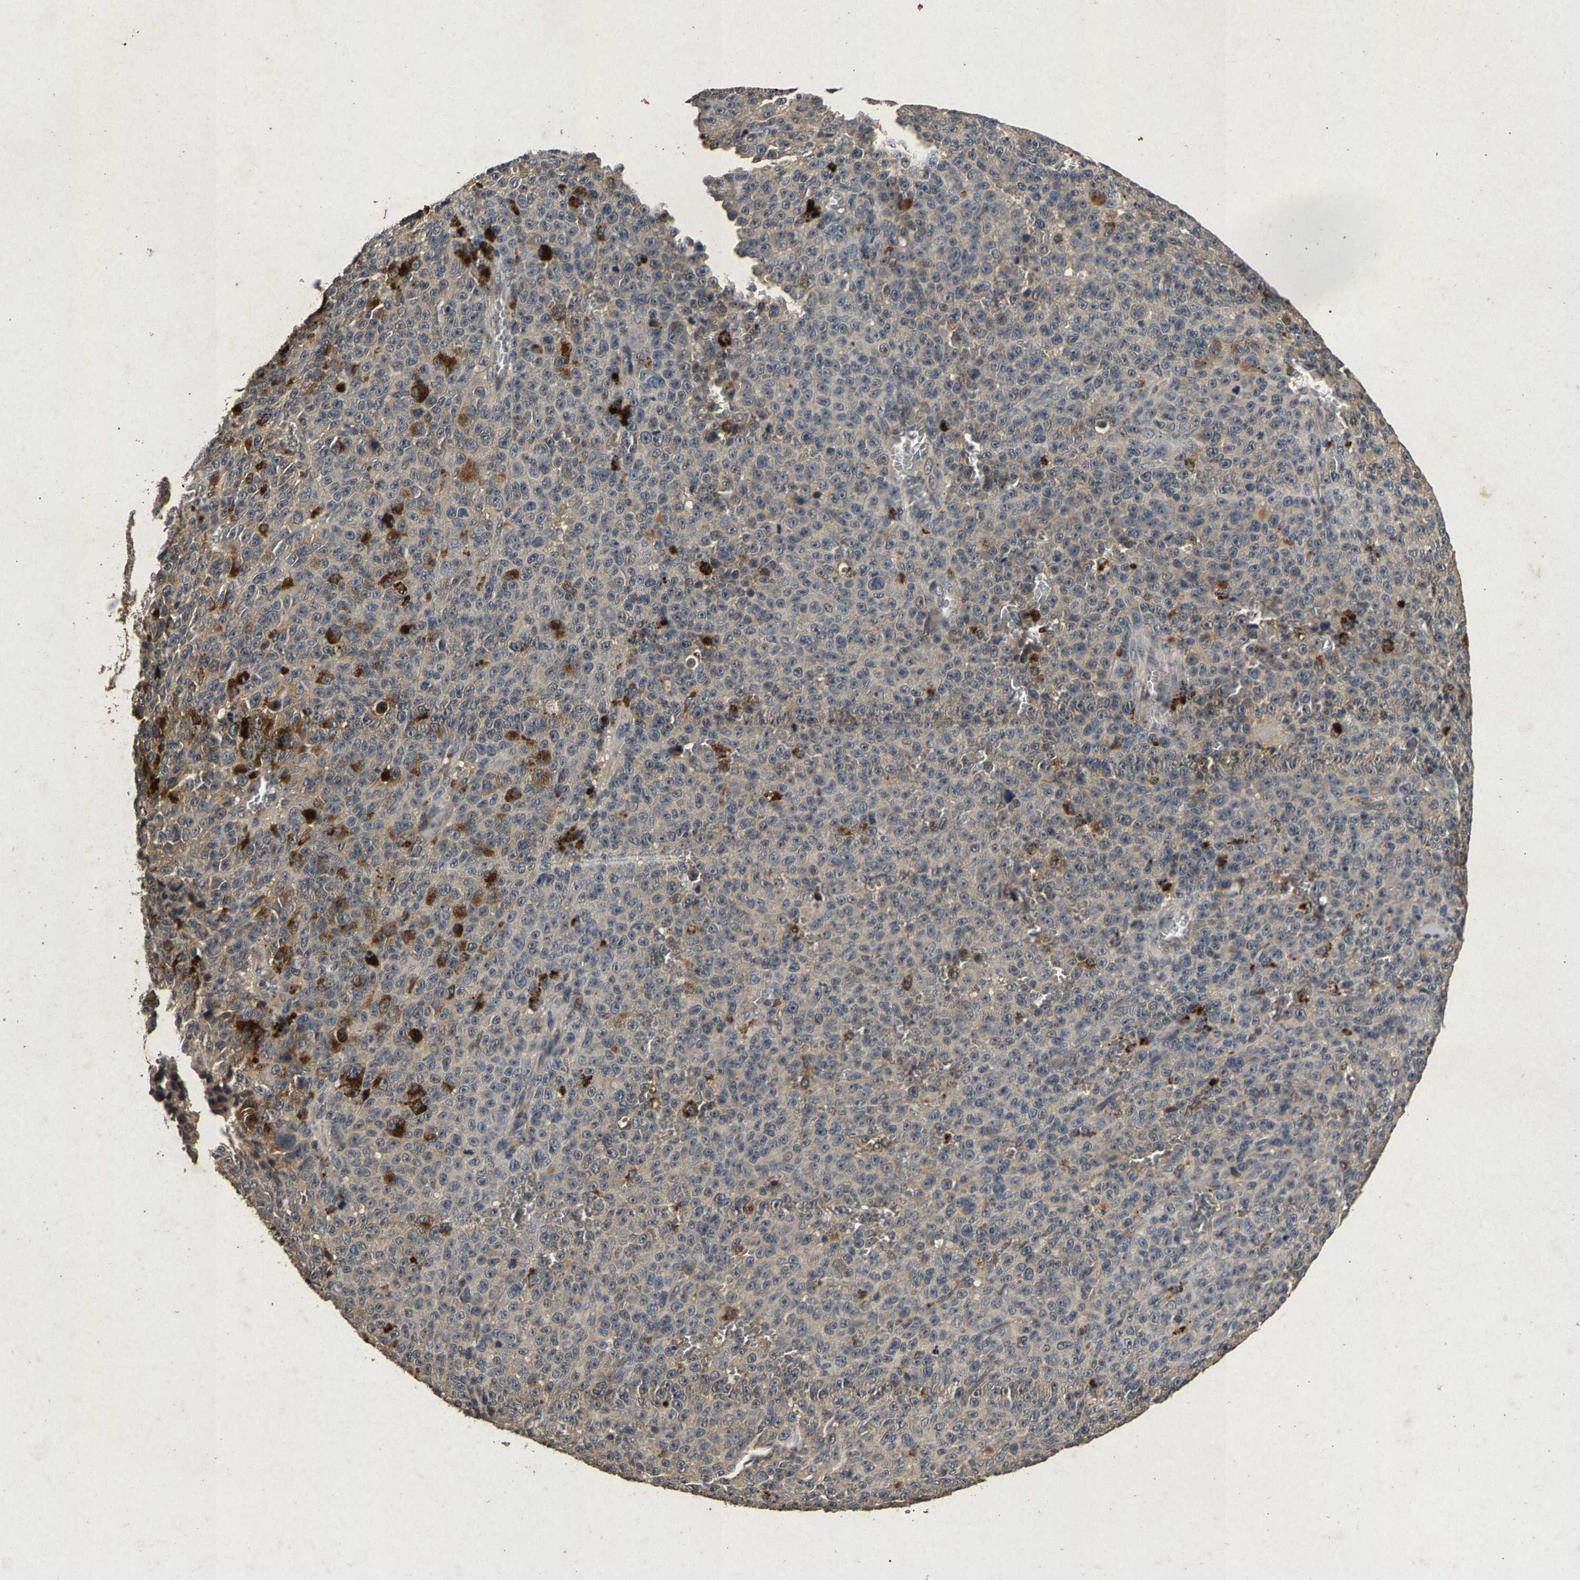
{"staining": {"intensity": "negative", "quantity": "none", "location": "none"}, "tissue": "melanoma", "cell_type": "Tumor cells", "image_type": "cancer", "snomed": [{"axis": "morphology", "description": "Malignant melanoma, NOS"}, {"axis": "topography", "description": "Skin"}], "caption": "Tumor cells show no significant positivity in melanoma.", "gene": "PPP1CC", "patient": {"sex": "female", "age": 82}}